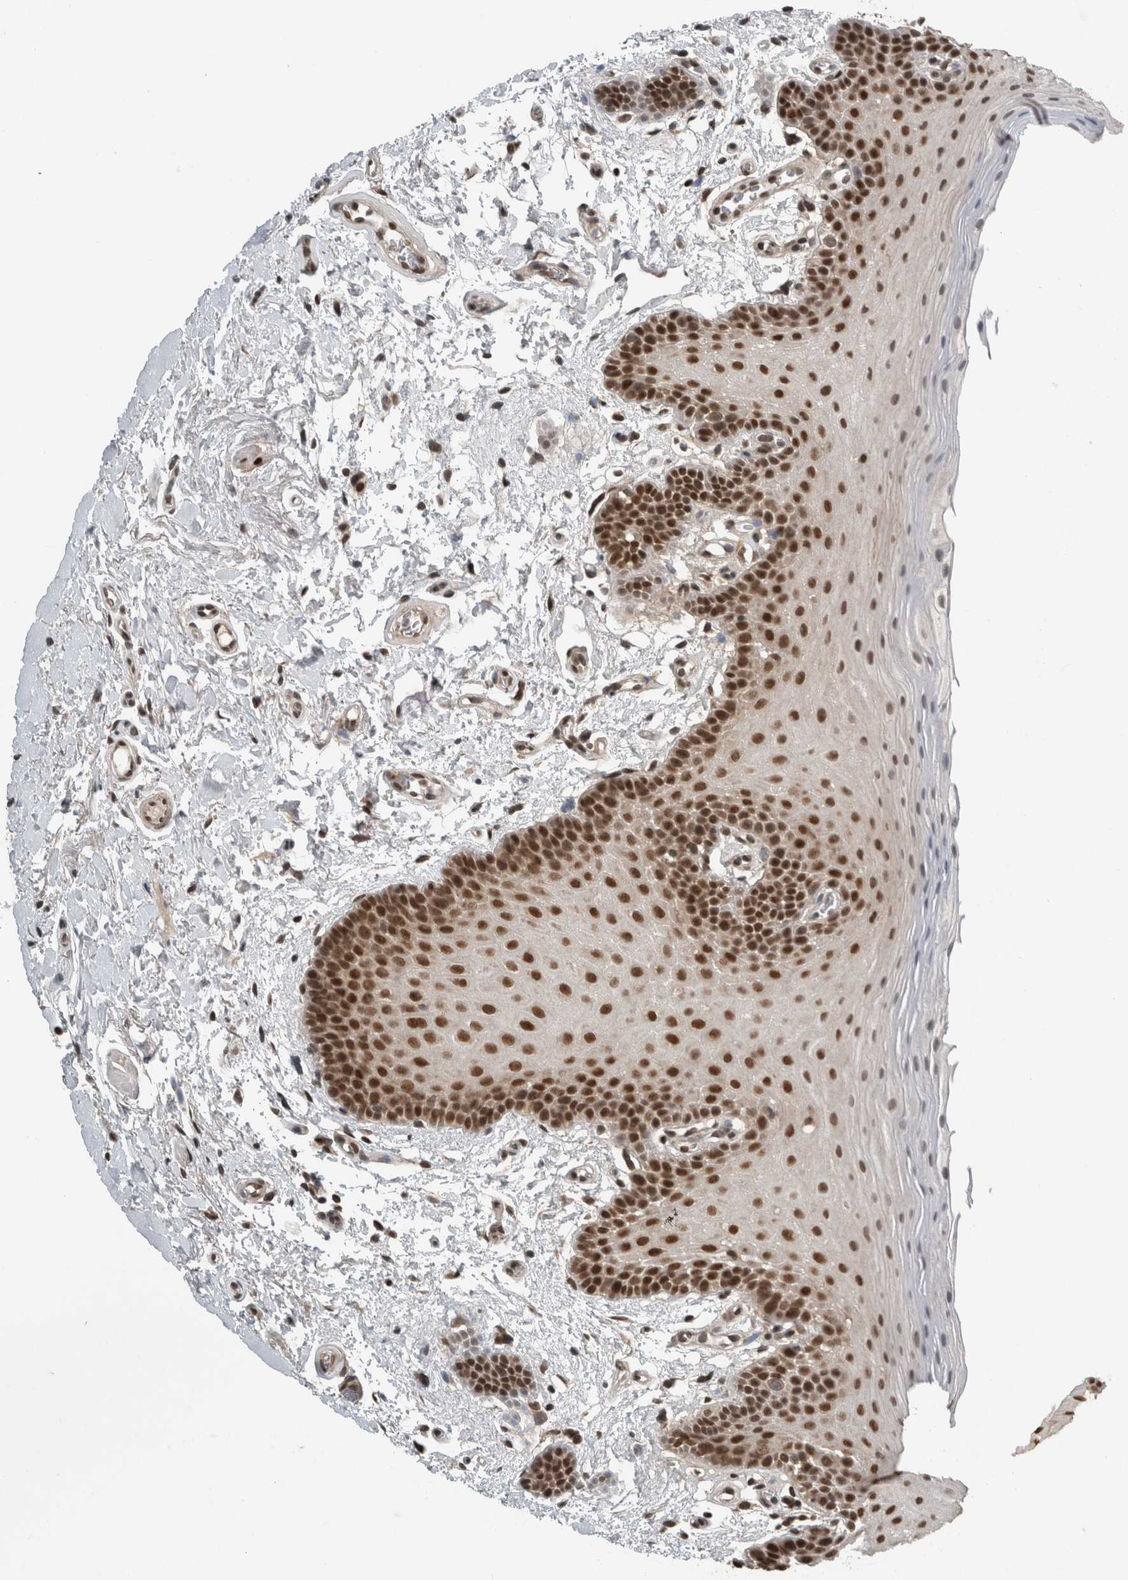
{"staining": {"intensity": "strong", "quantity": ">75%", "location": "nuclear"}, "tissue": "oral mucosa", "cell_type": "Squamous epithelial cells", "image_type": "normal", "snomed": [{"axis": "morphology", "description": "Normal tissue, NOS"}, {"axis": "topography", "description": "Oral tissue"}], "caption": "DAB immunohistochemical staining of normal oral mucosa demonstrates strong nuclear protein positivity in approximately >75% of squamous epithelial cells. Nuclei are stained in blue.", "gene": "SPAG7", "patient": {"sex": "male", "age": 62}}